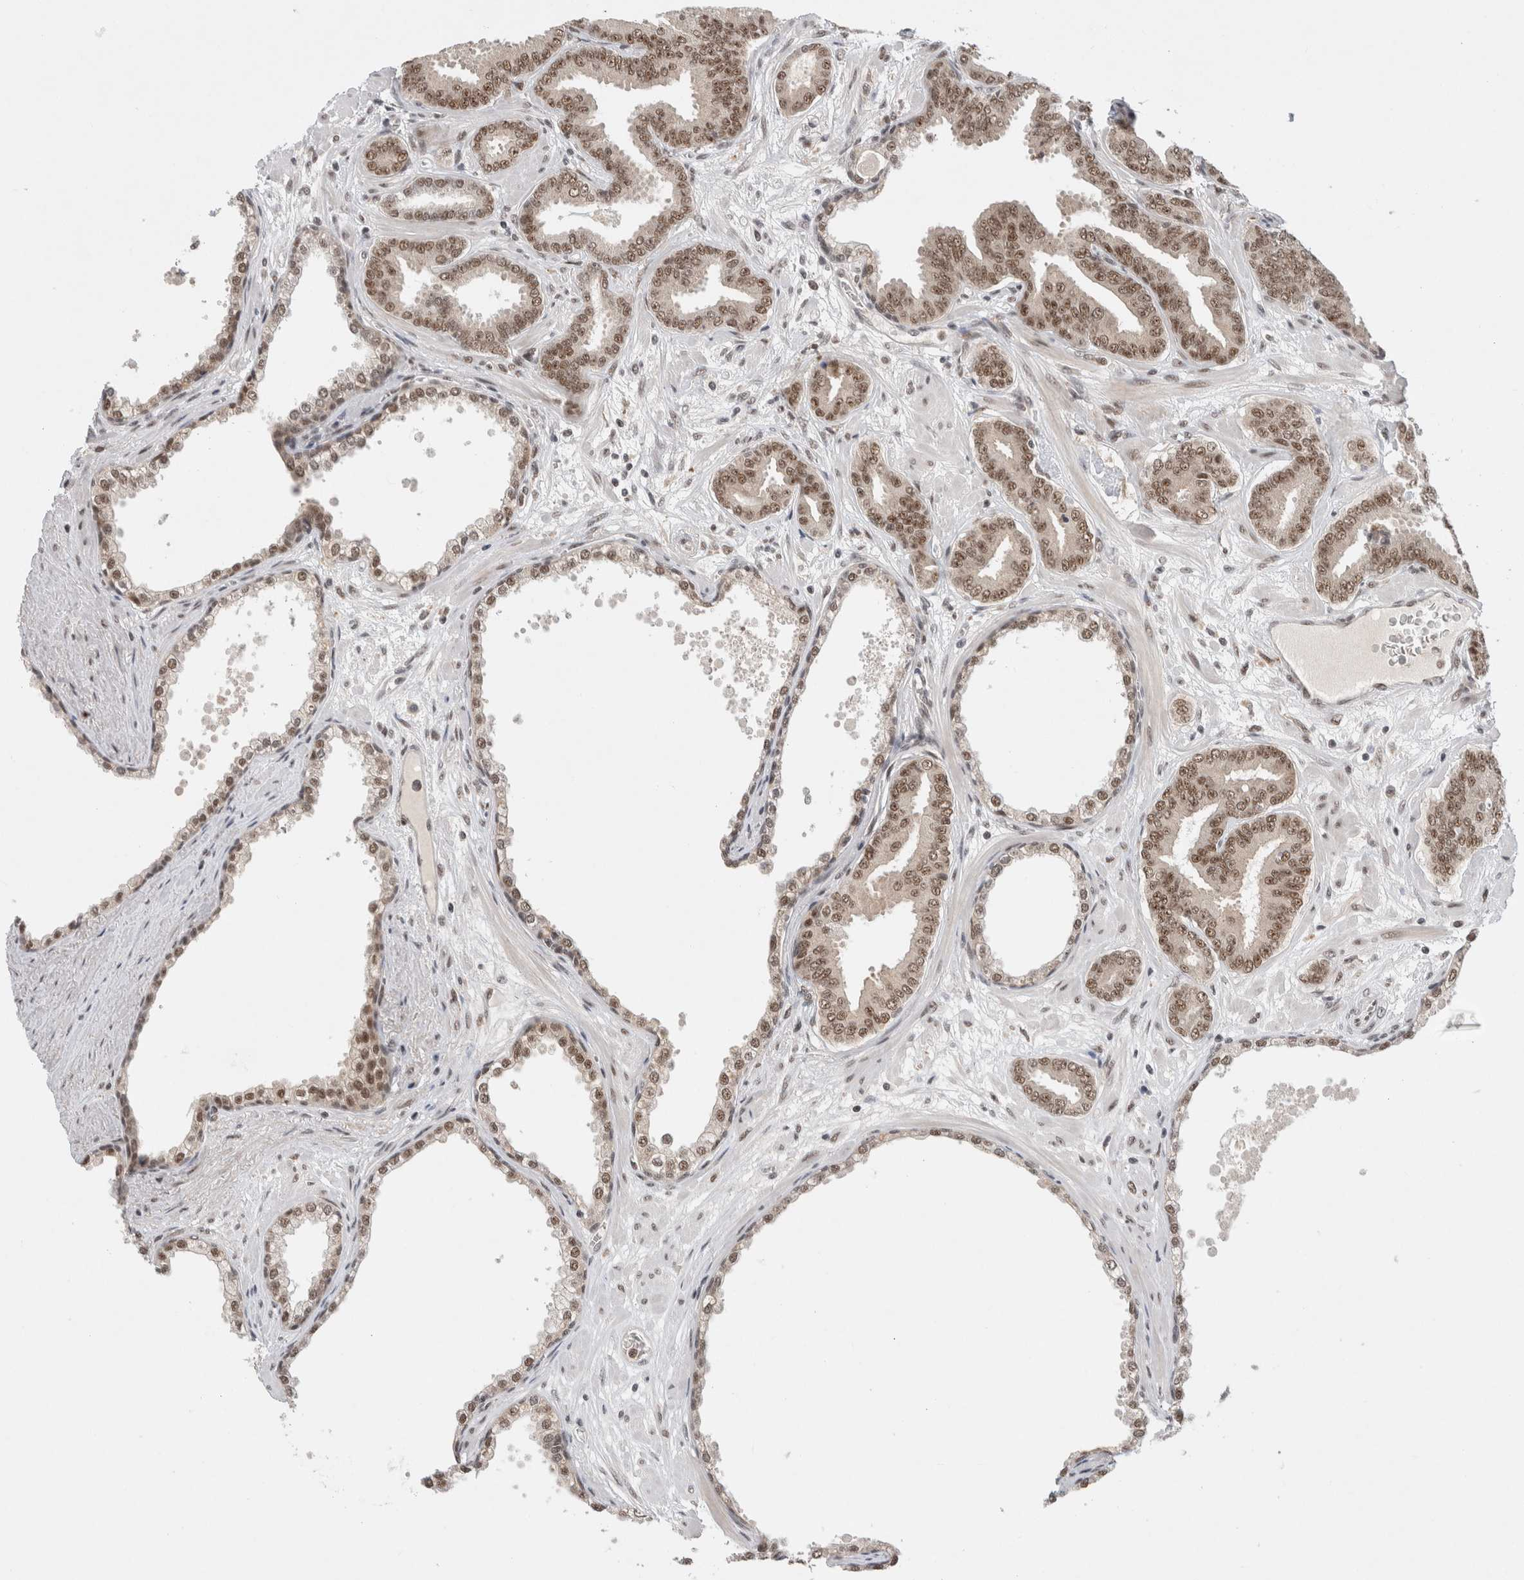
{"staining": {"intensity": "moderate", "quantity": ">75%", "location": "nuclear"}, "tissue": "prostate cancer", "cell_type": "Tumor cells", "image_type": "cancer", "snomed": [{"axis": "morphology", "description": "Adenocarcinoma, Low grade"}, {"axis": "topography", "description": "Prostate"}], "caption": "This histopathology image shows IHC staining of prostate cancer (low-grade adenocarcinoma), with medium moderate nuclear staining in approximately >75% of tumor cells.", "gene": "NCAPG2", "patient": {"sex": "male", "age": 62}}